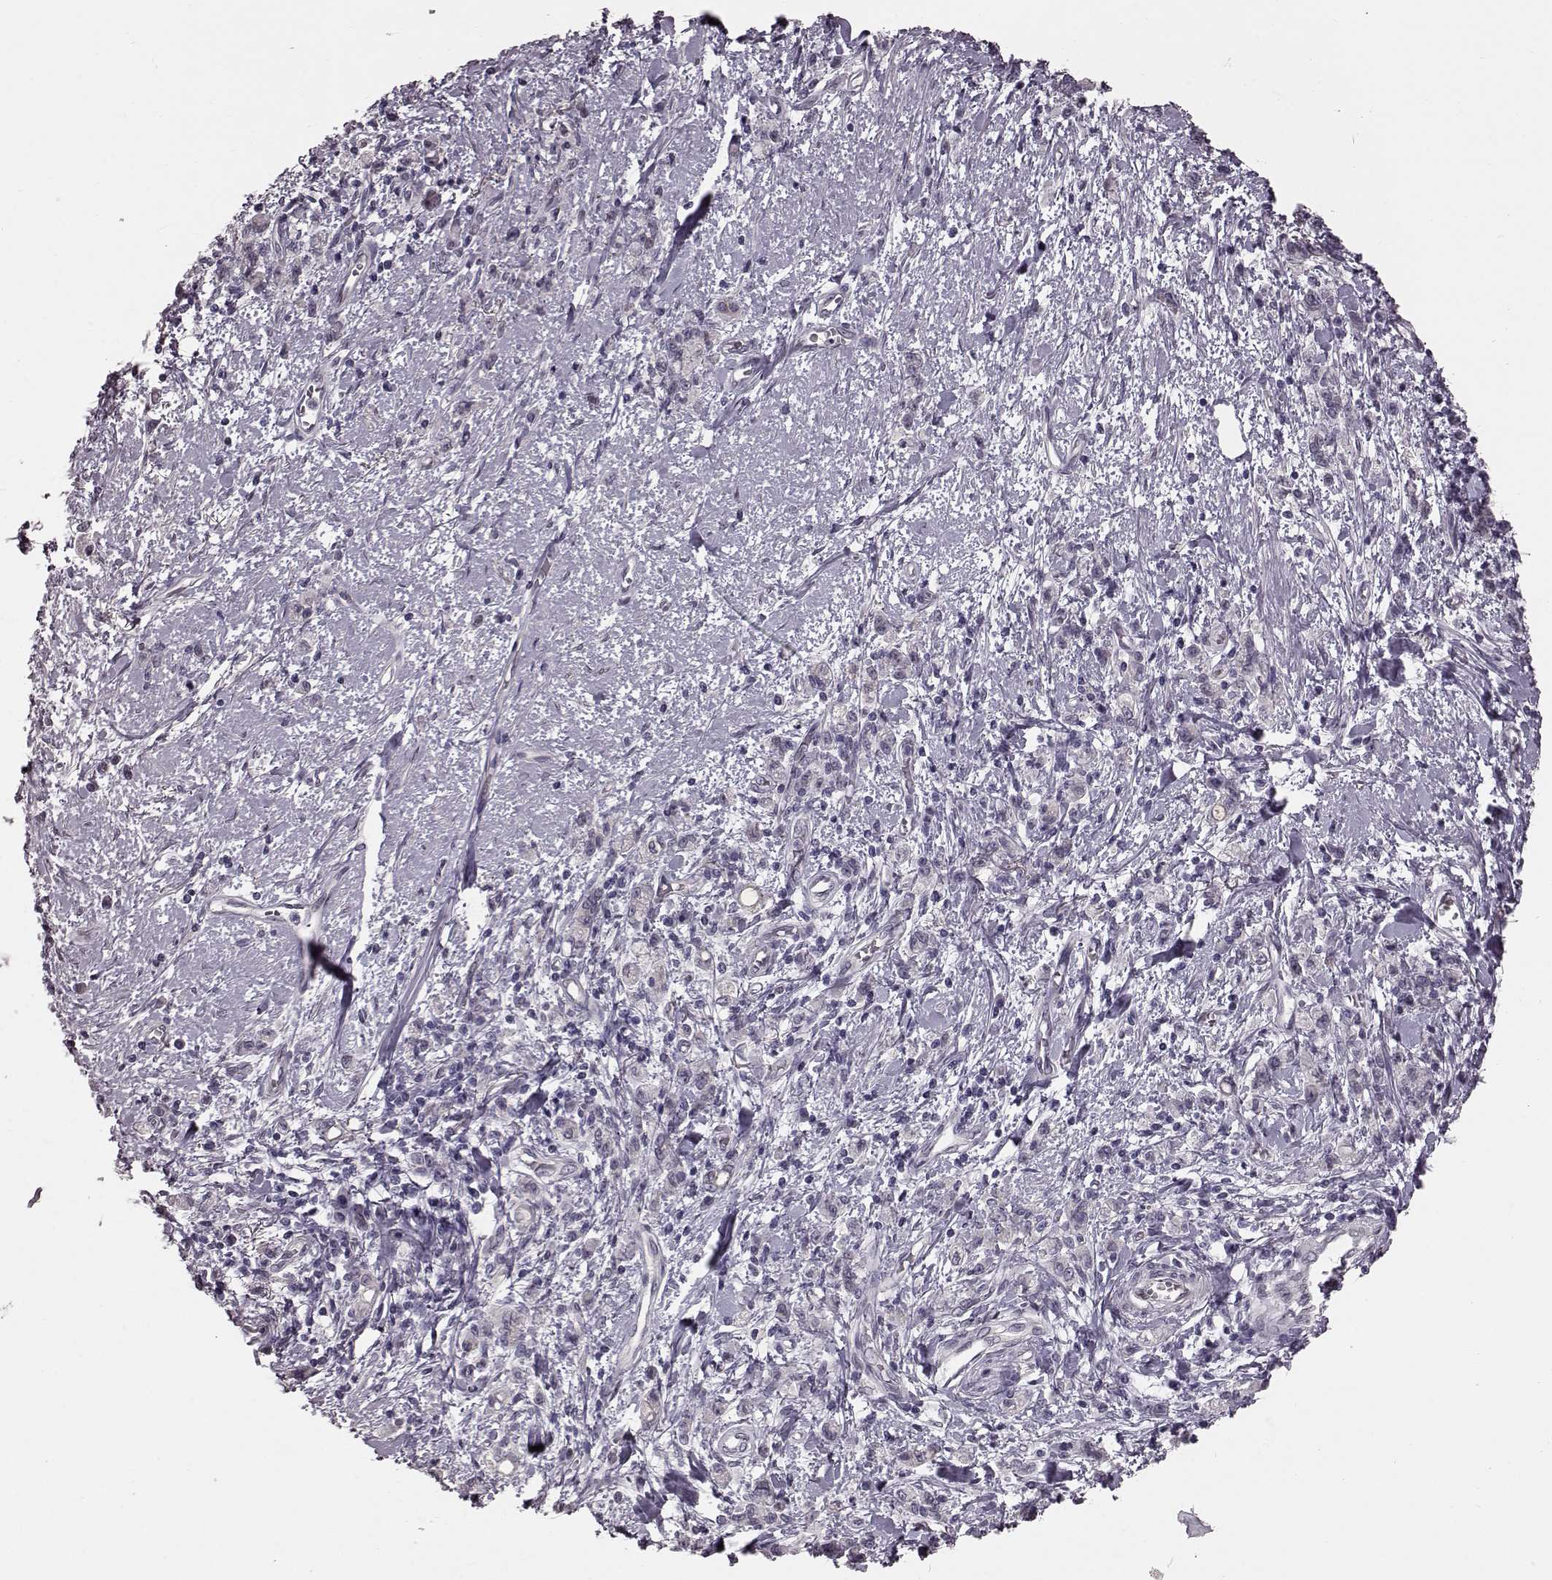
{"staining": {"intensity": "negative", "quantity": "none", "location": "none"}, "tissue": "stomach cancer", "cell_type": "Tumor cells", "image_type": "cancer", "snomed": [{"axis": "morphology", "description": "Adenocarcinoma, NOS"}, {"axis": "topography", "description": "Stomach"}], "caption": "Immunohistochemical staining of adenocarcinoma (stomach) exhibits no significant positivity in tumor cells.", "gene": "TCHHL1", "patient": {"sex": "male", "age": 77}}